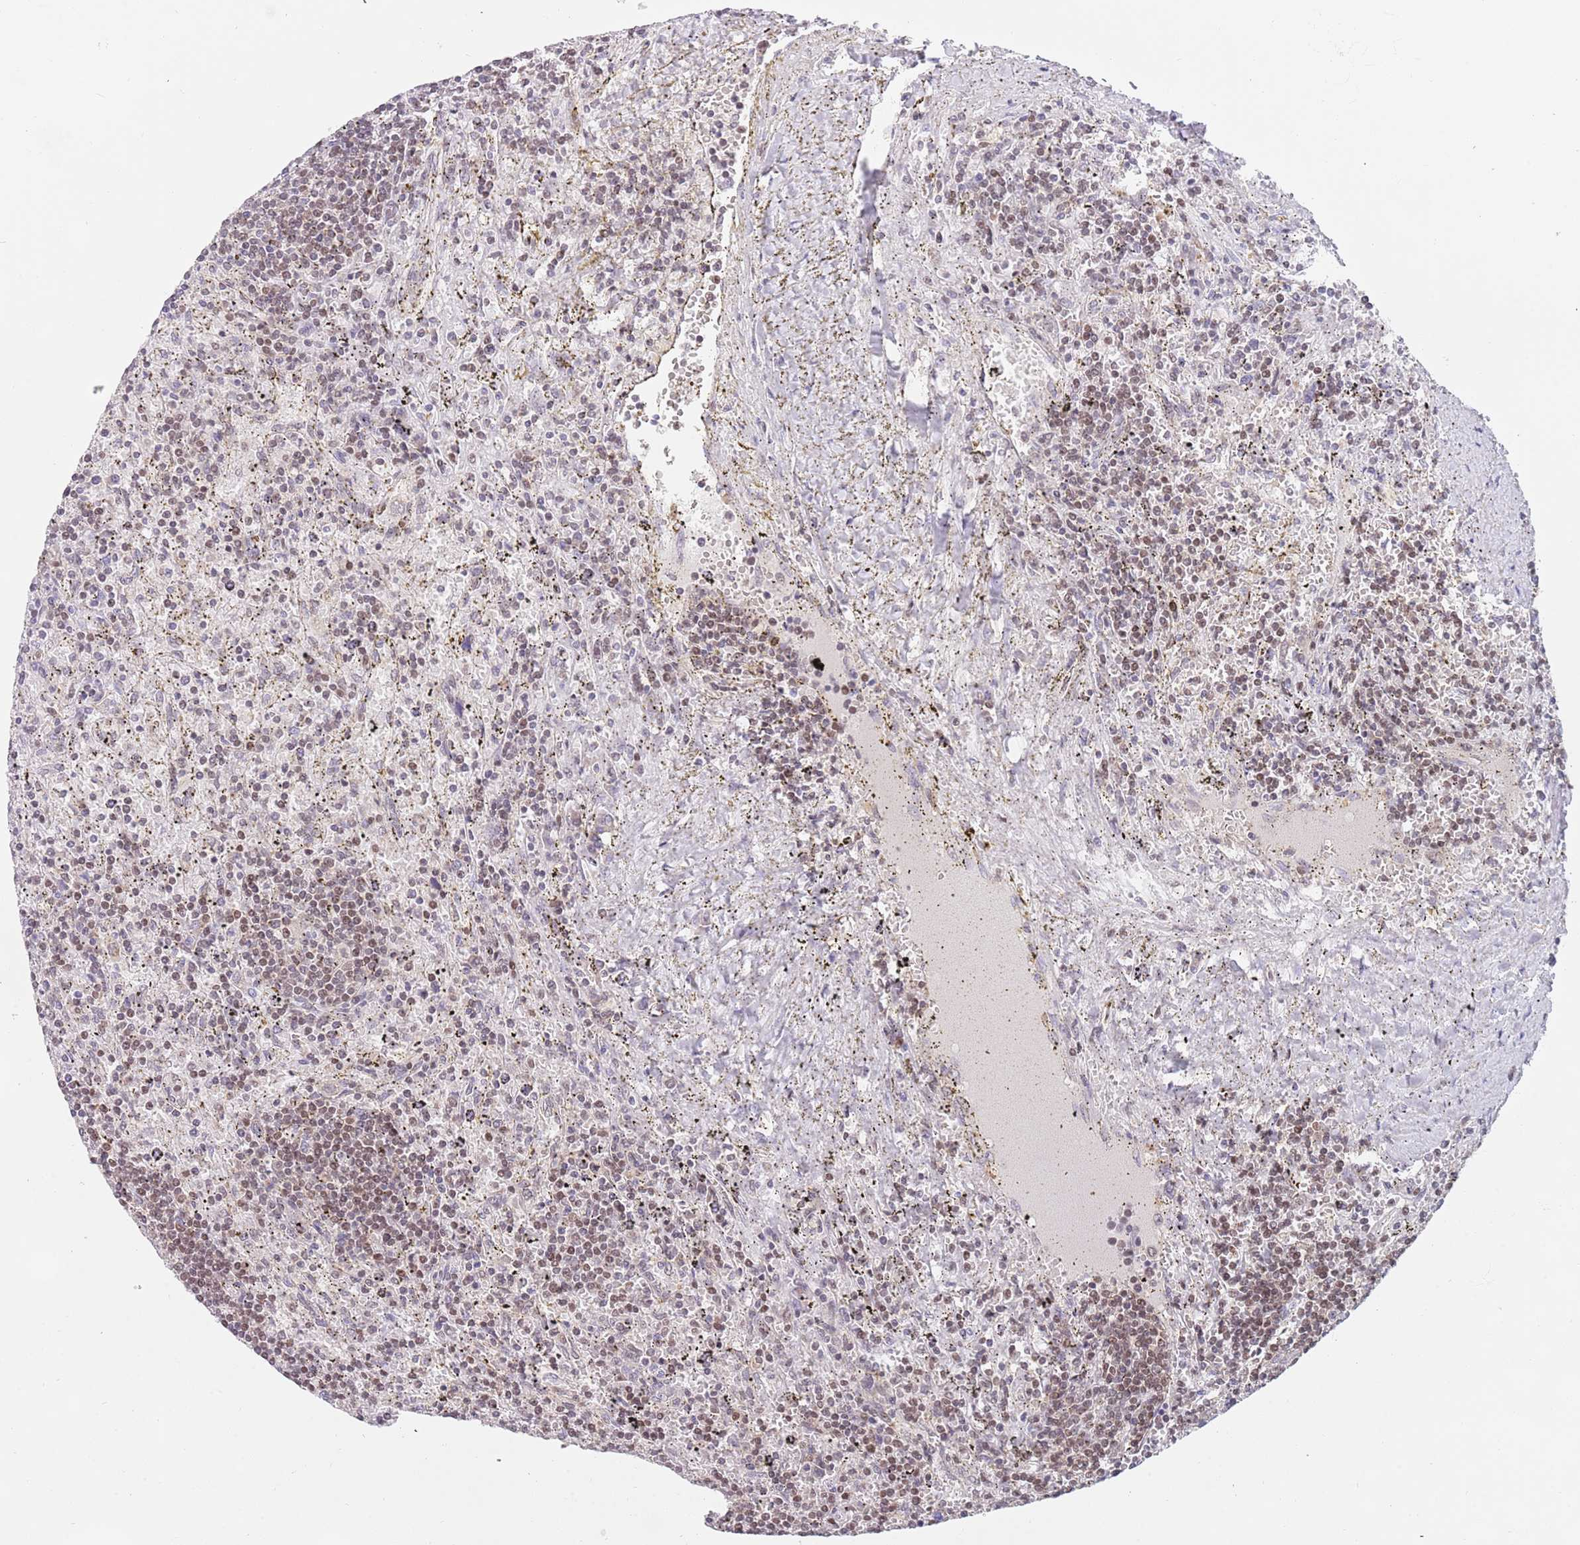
{"staining": {"intensity": "negative", "quantity": "none", "location": "none"}, "tissue": "lymphoma", "cell_type": "Tumor cells", "image_type": "cancer", "snomed": [{"axis": "morphology", "description": "Malignant lymphoma, non-Hodgkin's type, Low grade"}, {"axis": "topography", "description": "Spleen"}], "caption": "Immunohistochemistry of lymphoma demonstrates no expression in tumor cells.", "gene": "TIMM13", "patient": {"sex": "male", "age": 76}}